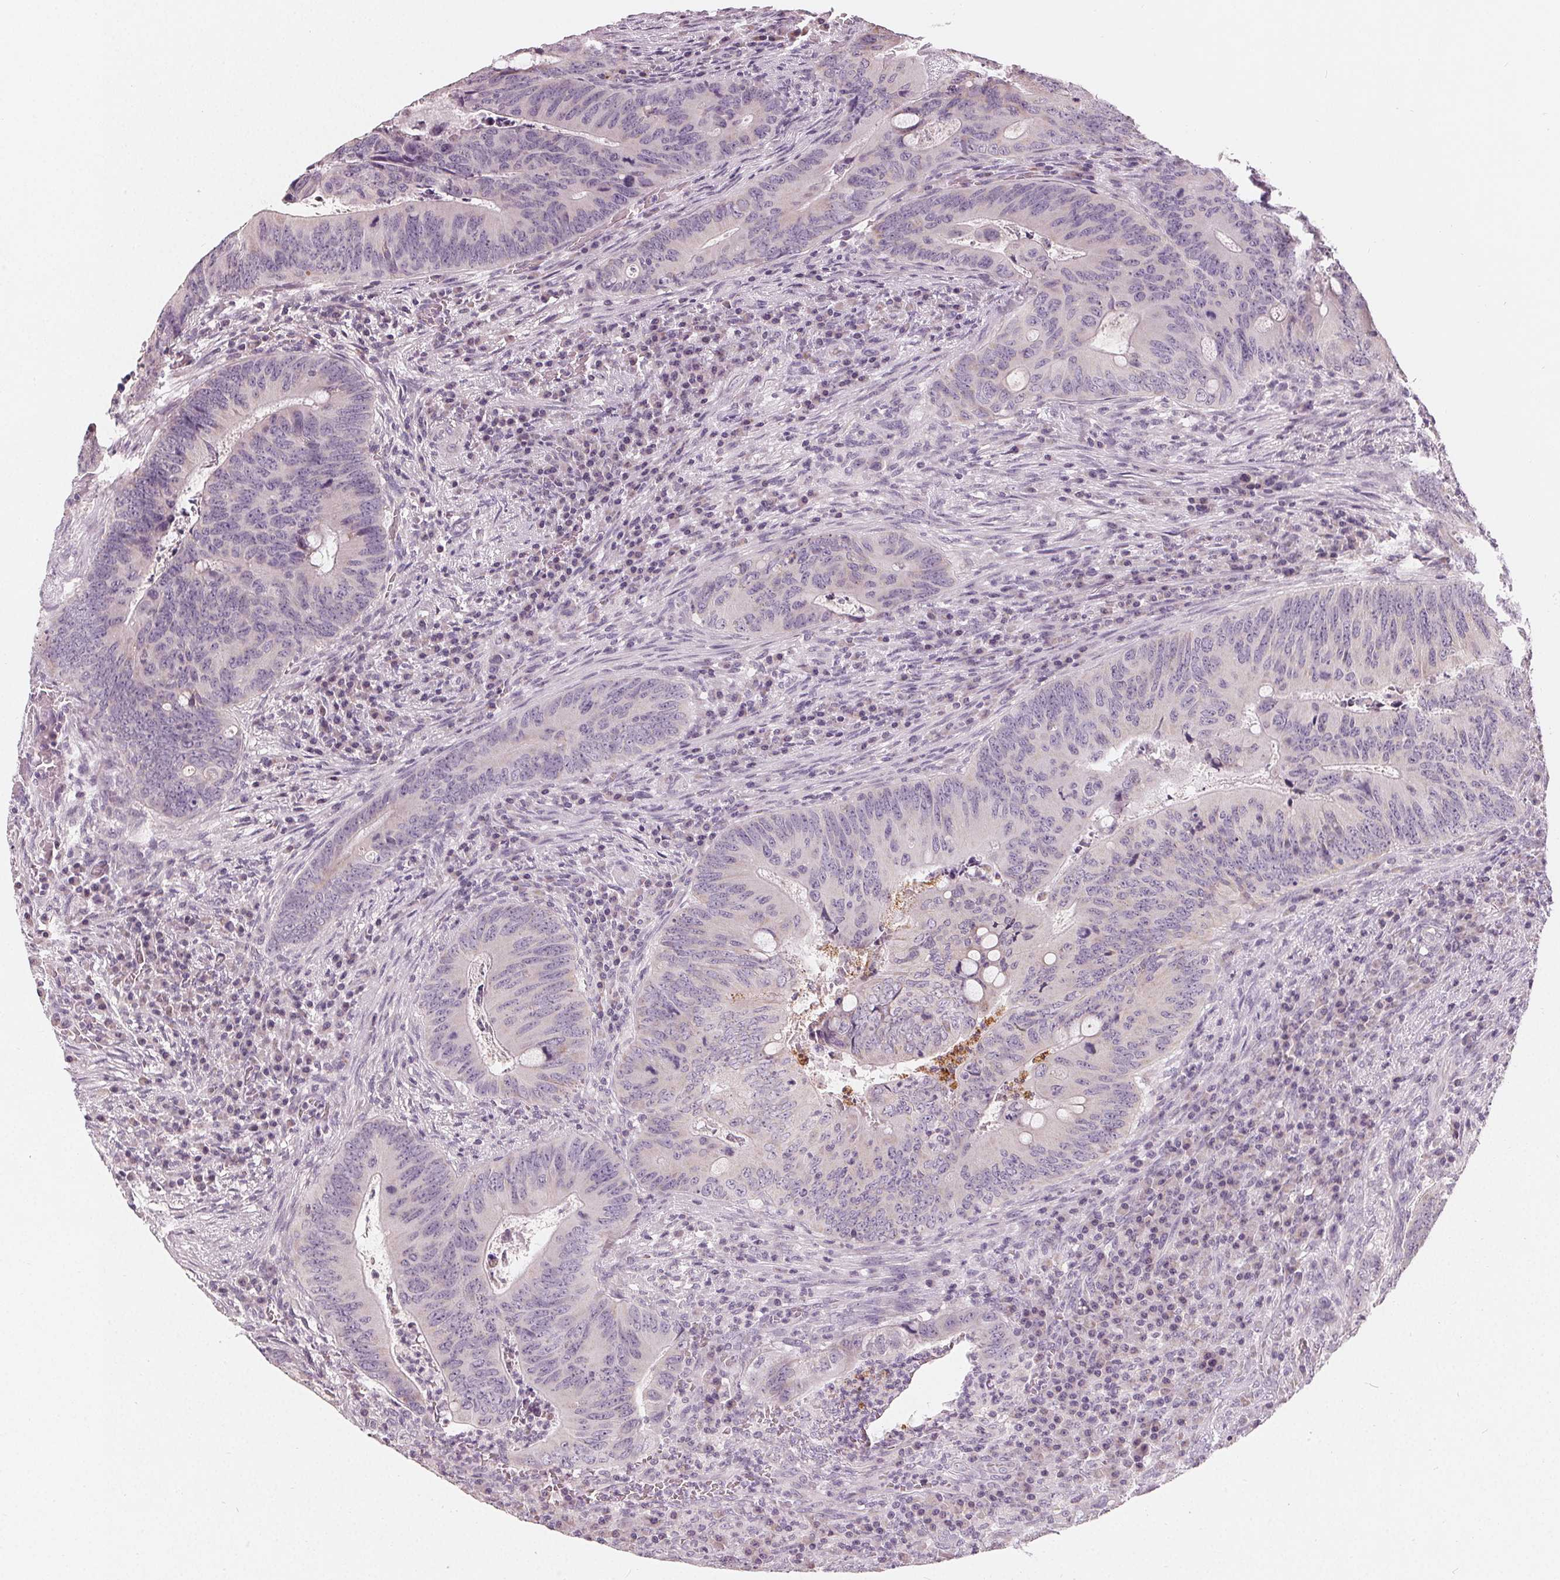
{"staining": {"intensity": "negative", "quantity": "none", "location": "none"}, "tissue": "colorectal cancer", "cell_type": "Tumor cells", "image_type": "cancer", "snomed": [{"axis": "morphology", "description": "Adenocarcinoma, NOS"}, {"axis": "topography", "description": "Colon"}], "caption": "Human colorectal adenocarcinoma stained for a protein using immunohistochemistry (IHC) reveals no staining in tumor cells.", "gene": "TRIM60", "patient": {"sex": "female", "age": 74}}